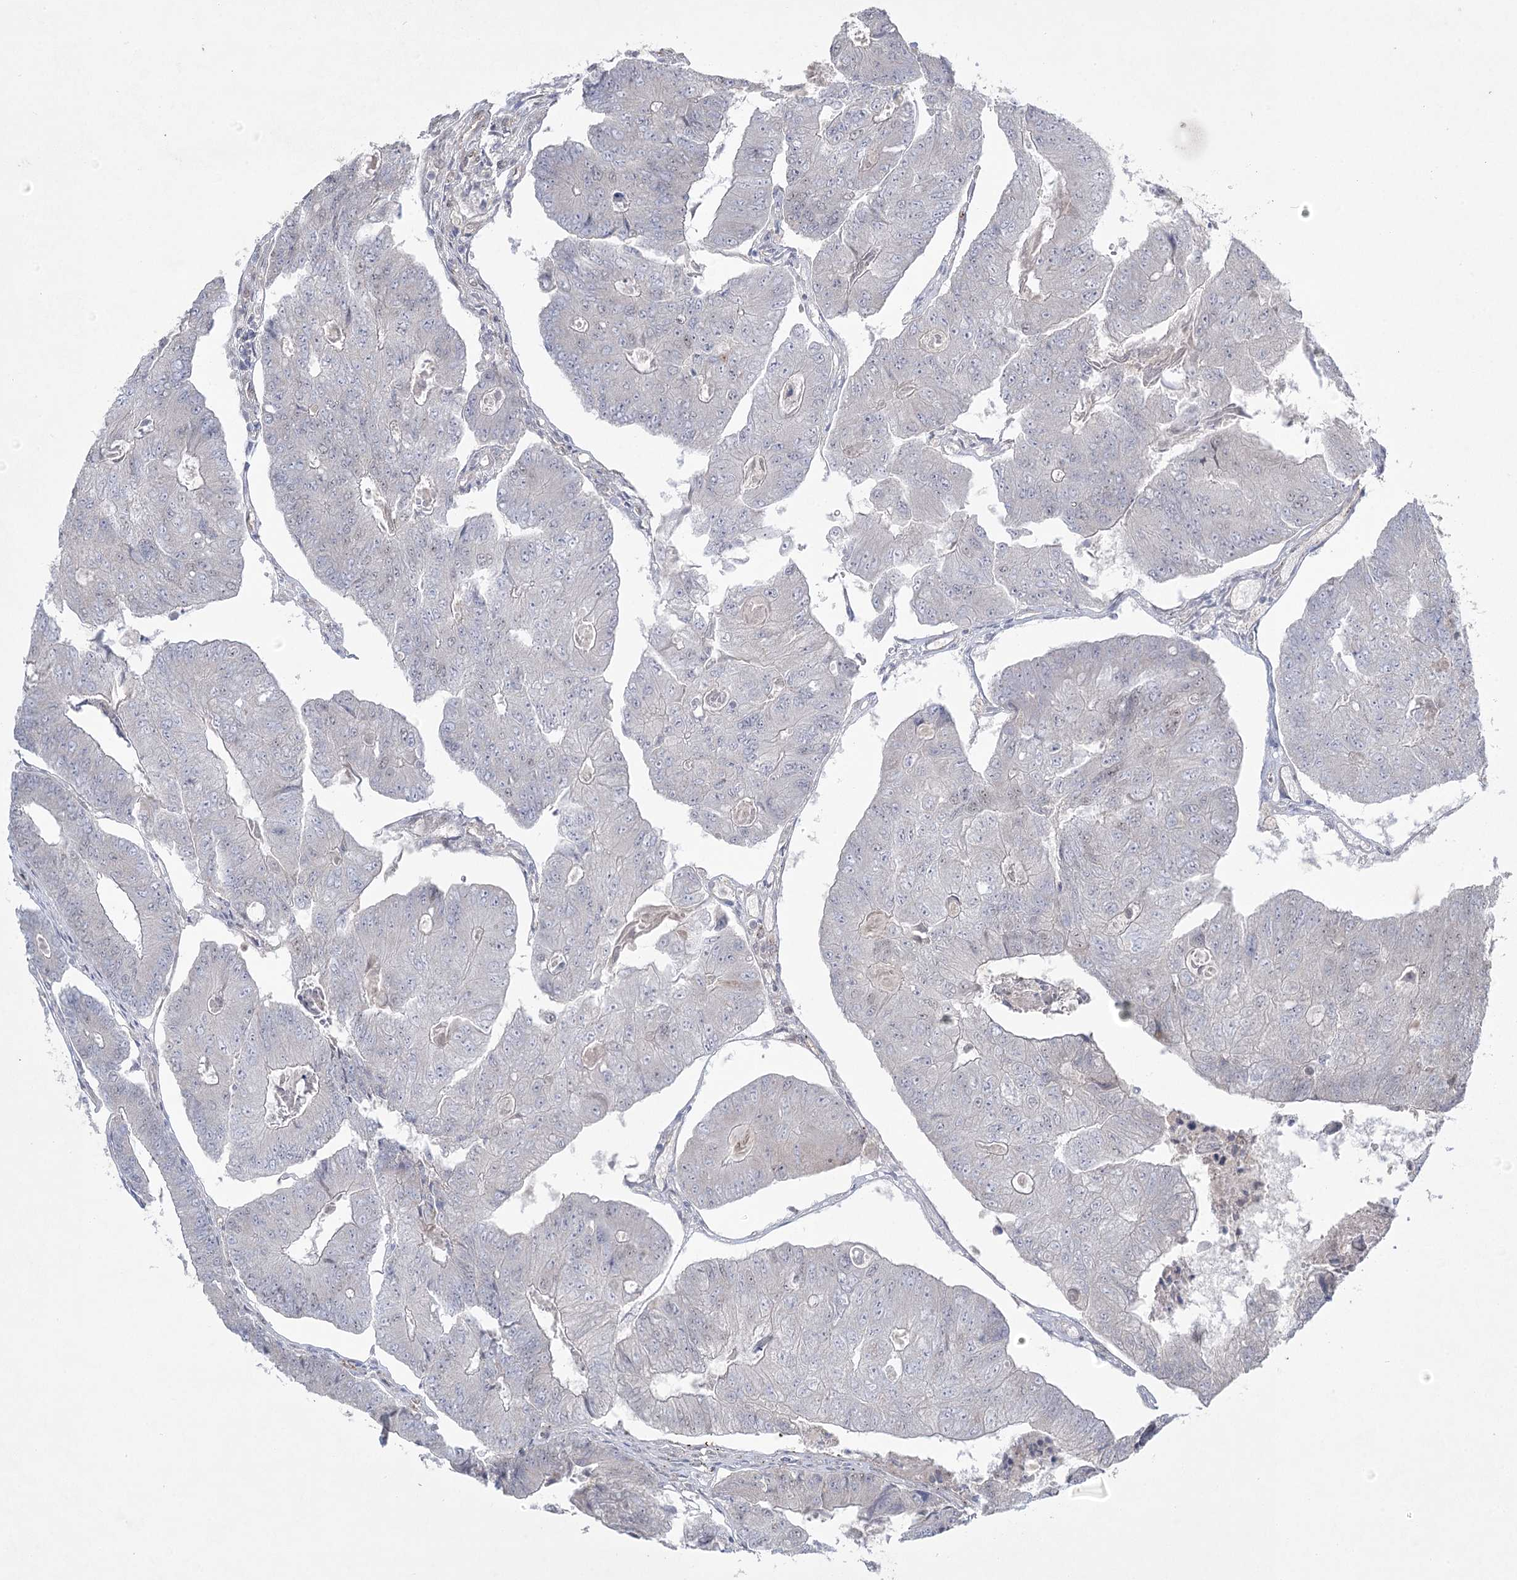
{"staining": {"intensity": "weak", "quantity": "<25%", "location": "nuclear"}, "tissue": "colorectal cancer", "cell_type": "Tumor cells", "image_type": "cancer", "snomed": [{"axis": "morphology", "description": "Adenocarcinoma, NOS"}, {"axis": "topography", "description": "Colon"}], "caption": "Immunohistochemistry micrograph of neoplastic tissue: adenocarcinoma (colorectal) stained with DAB (3,3'-diaminobenzidine) demonstrates no significant protein expression in tumor cells. The staining was performed using DAB (3,3'-diaminobenzidine) to visualize the protein expression in brown, while the nuclei were stained in blue with hematoxylin (Magnification: 20x).", "gene": "AMTN", "patient": {"sex": "female", "age": 67}}